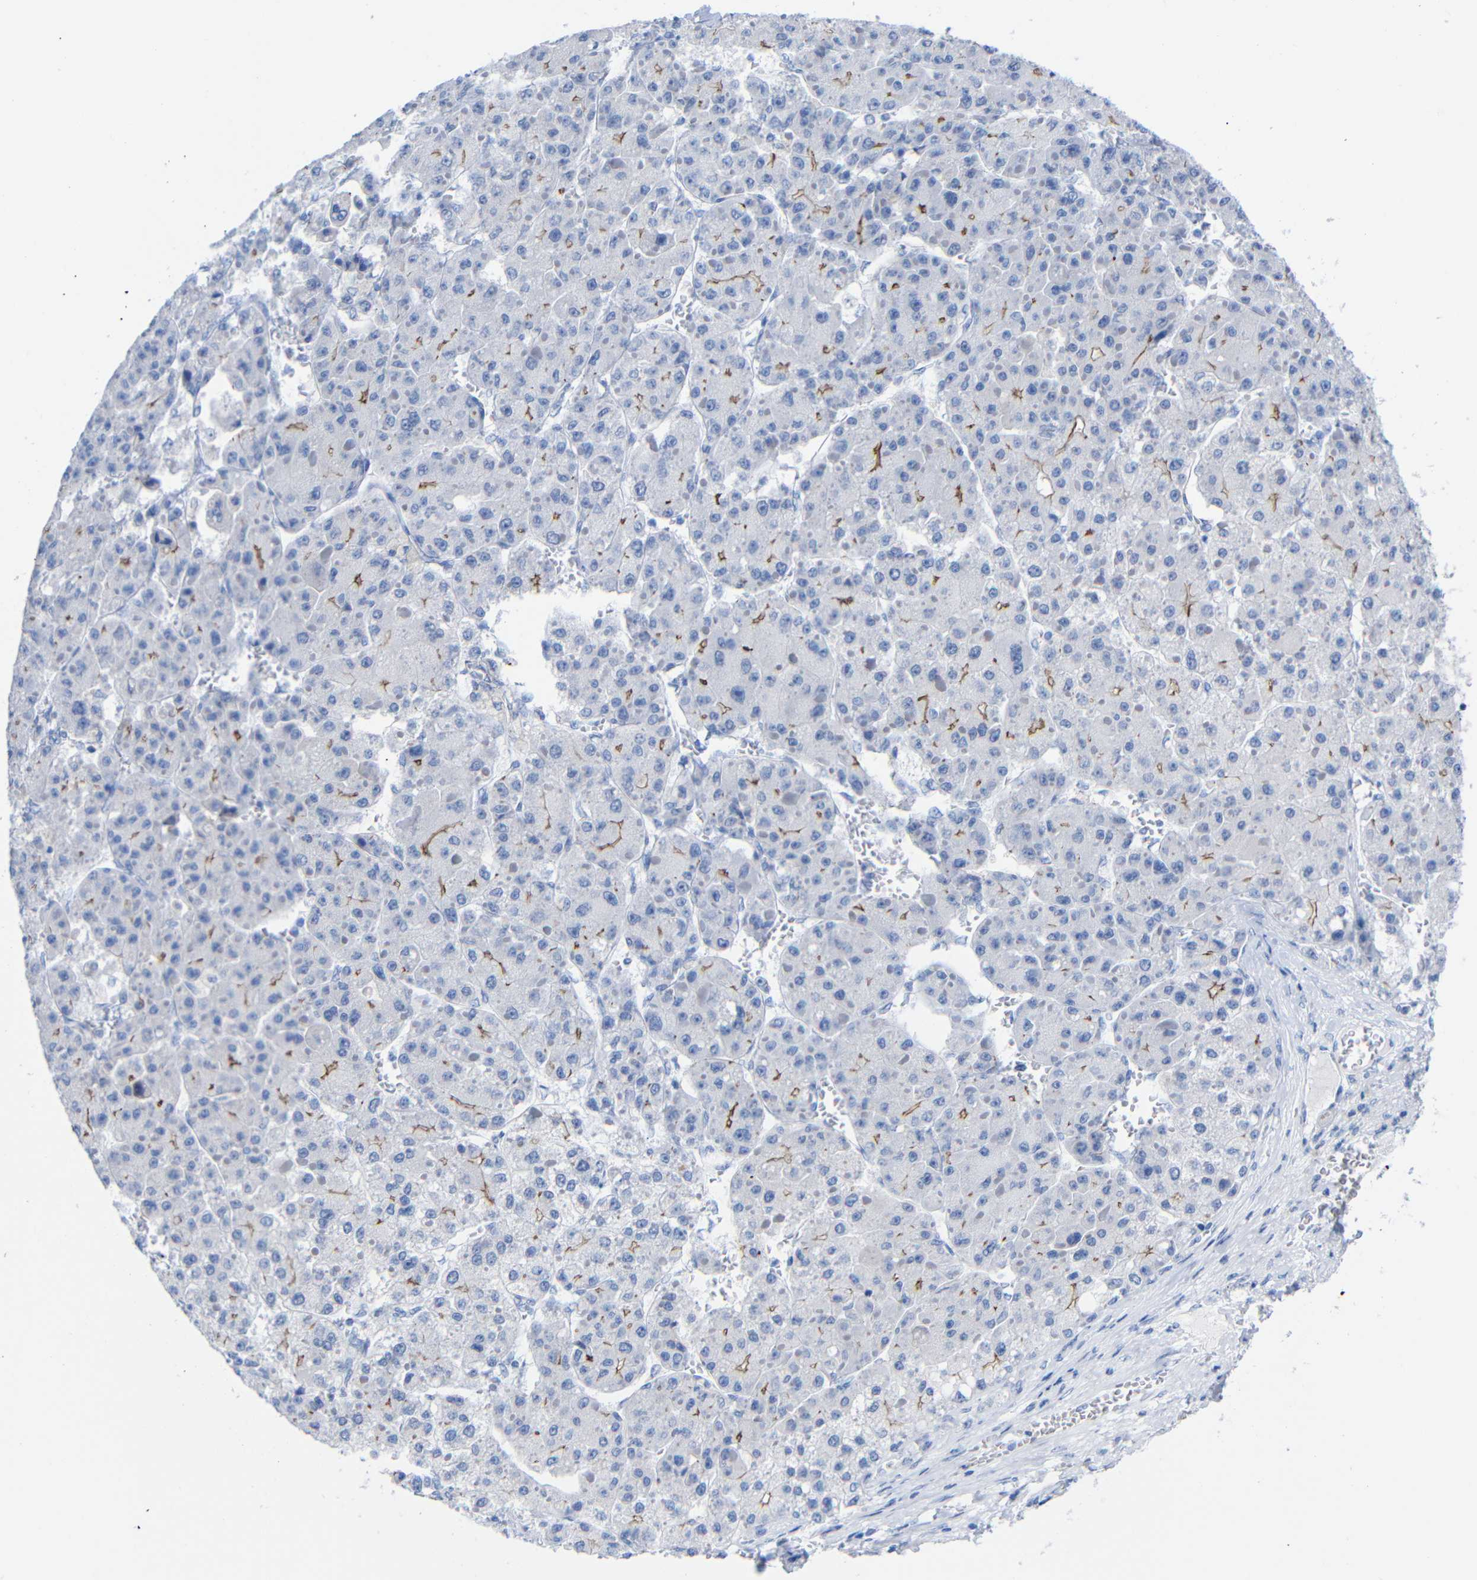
{"staining": {"intensity": "moderate", "quantity": "<25%", "location": "cytoplasmic/membranous"}, "tissue": "liver cancer", "cell_type": "Tumor cells", "image_type": "cancer", "snomed": [{"axis": "morphology", "description": "Carcinoma, Hepatocellular, NOS"}, {"axis": "topography", "description": "Liver"}], "caption": "A micrograph showing moderate cytoplasmic/membranous positivity in about <25% of tumor cells in liver cancer (hepatocellular carcinoma), as visualized by brown immunohistochemical staining.", "gene": "CGNL1", "patient": {"sex": "female", "age": 73}}